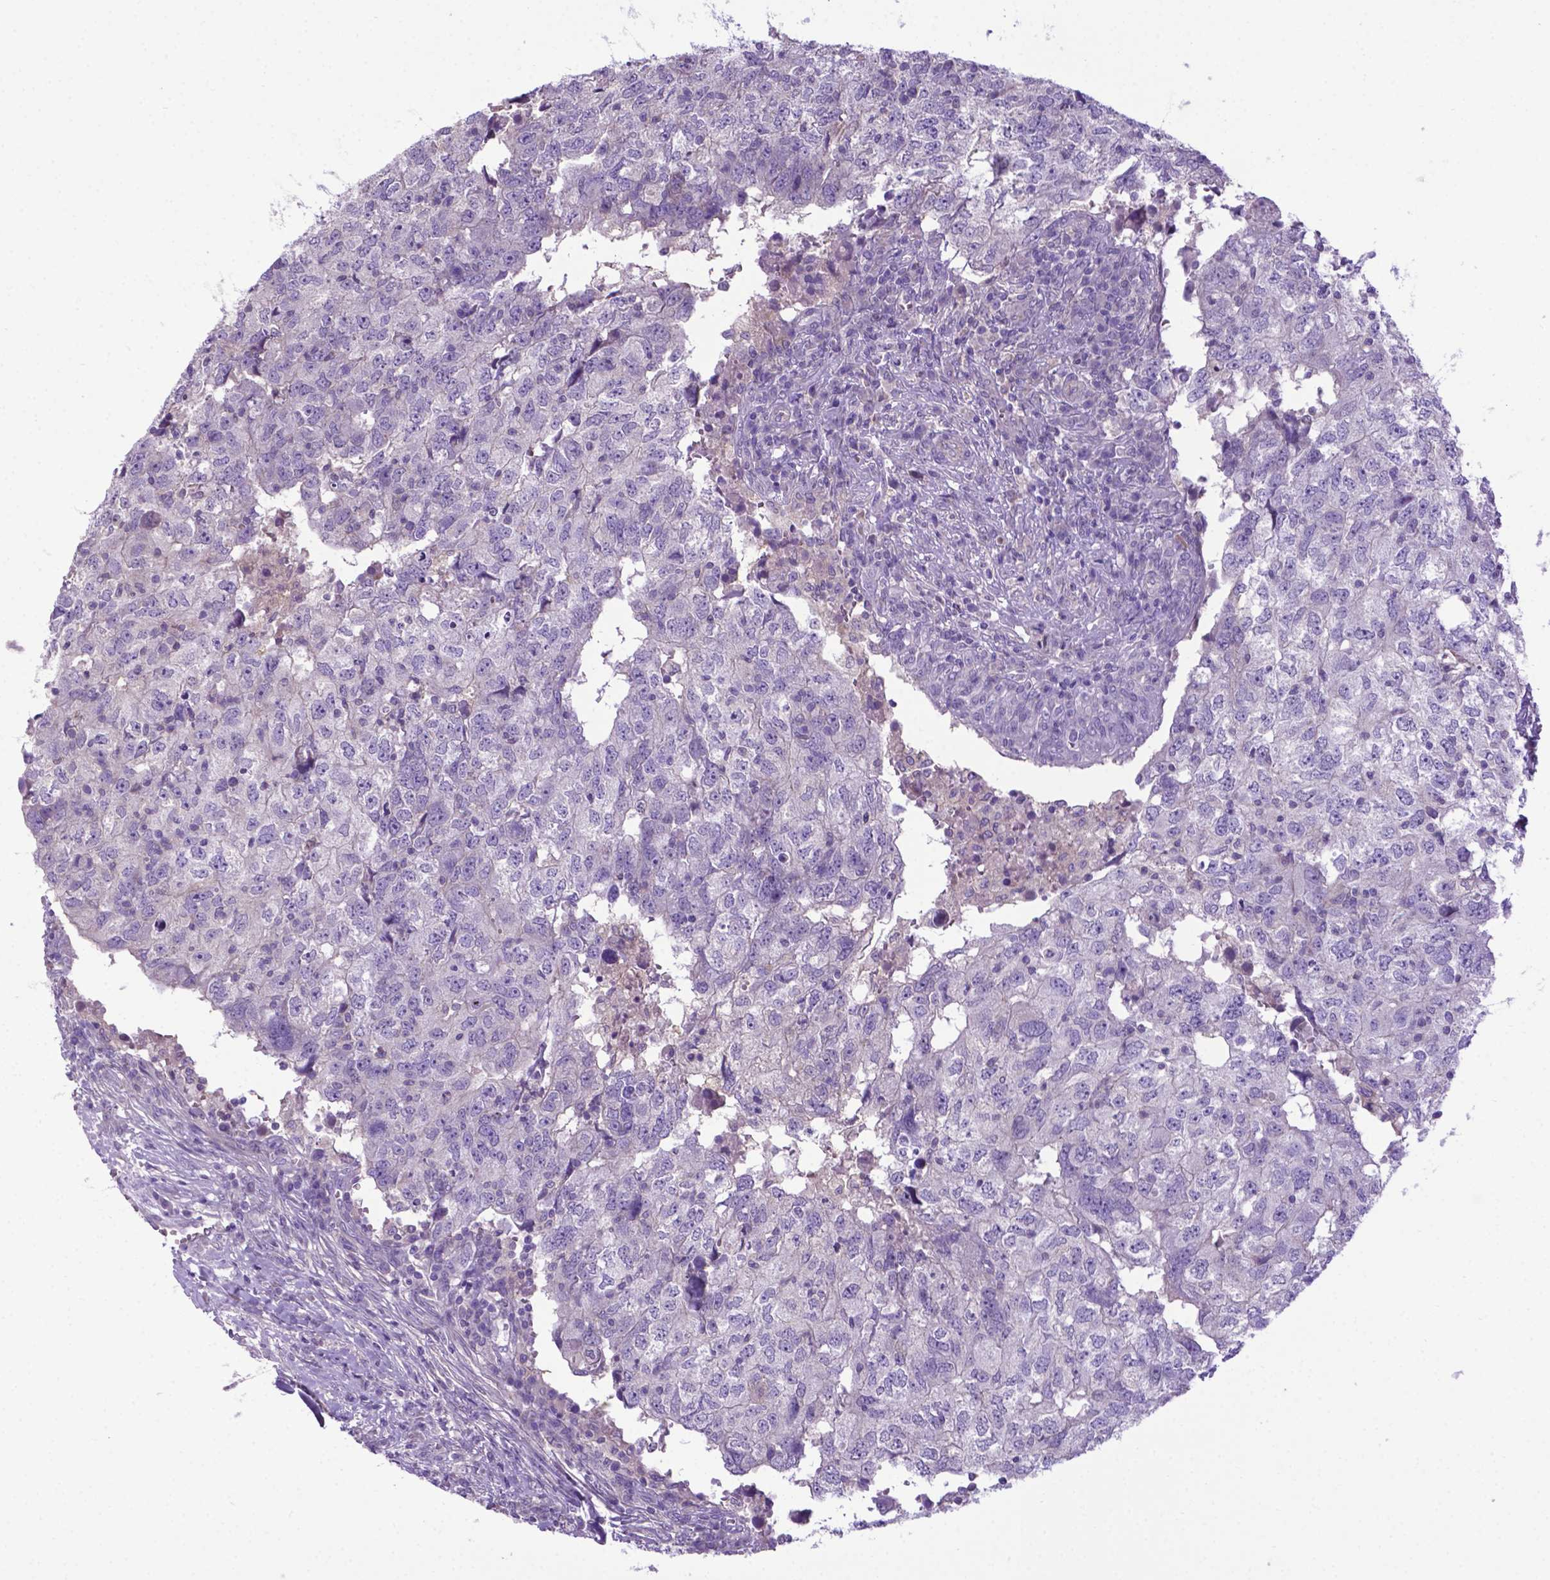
{"staining": {"intensity": "negative", "quantity": "none", "location": "none"}, "tissue": "breast cancer", "cell_type": "Tumor cells", "image_type": "cancer", "snomed": [{"axis": "morphology", "description": "Duct carcinoma"}, {"axis": "topography", "description": "Breast"}], "caption": "The immunohistochemistry (IHC) photomicrograph has no significant positivity in tumor cells of breast infiltrating ductal carcinoma tissue.", "gene": "ADRA2B", "patient": {"sex": "female", "age": 30}}